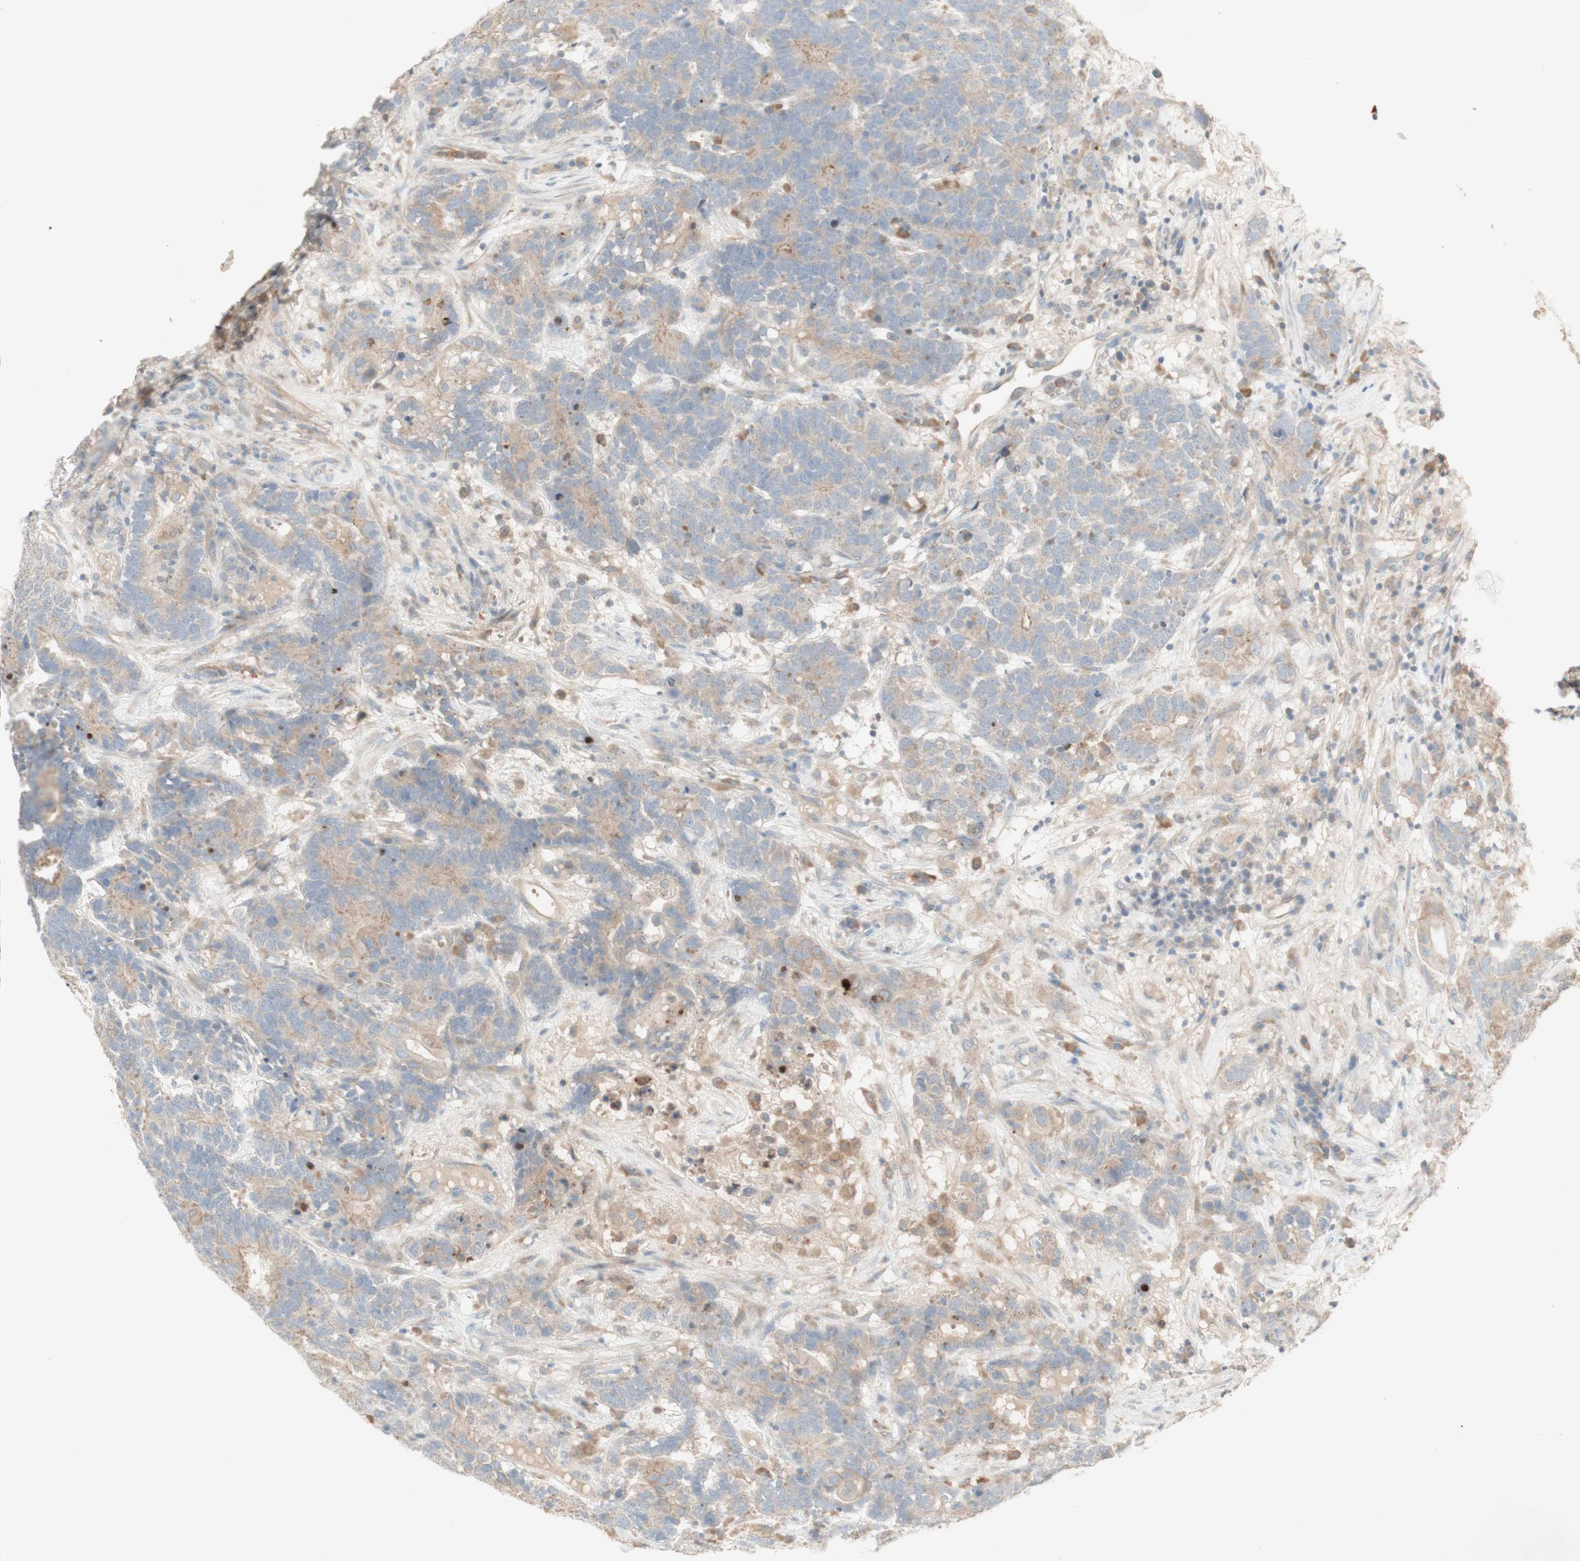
{"staining": {"intensity": "weak", "quantity": "25%-75%", "location": "cytoplasmic/membranous"}, "tissue": "testis cancer", "cell_type": "Tumor cells", "image_type": "cancer", "snomed": [{"axis": "morphology", "description": "Carcinoma, Embryonal, NOS"}, {"axis": "topography", "description": "Testis"}], "caption": "Protein expression analysis of human testis cancer (embryonal carcinoma) reveals weak cytoplasmic/membranous expression in approximately 25%-75% of tumor cells. (DAB IHC, brown staining for protein, blue staining for nuclei).", "gene": "PTGER4", "patient": {"sex": "male", "age": 26}}